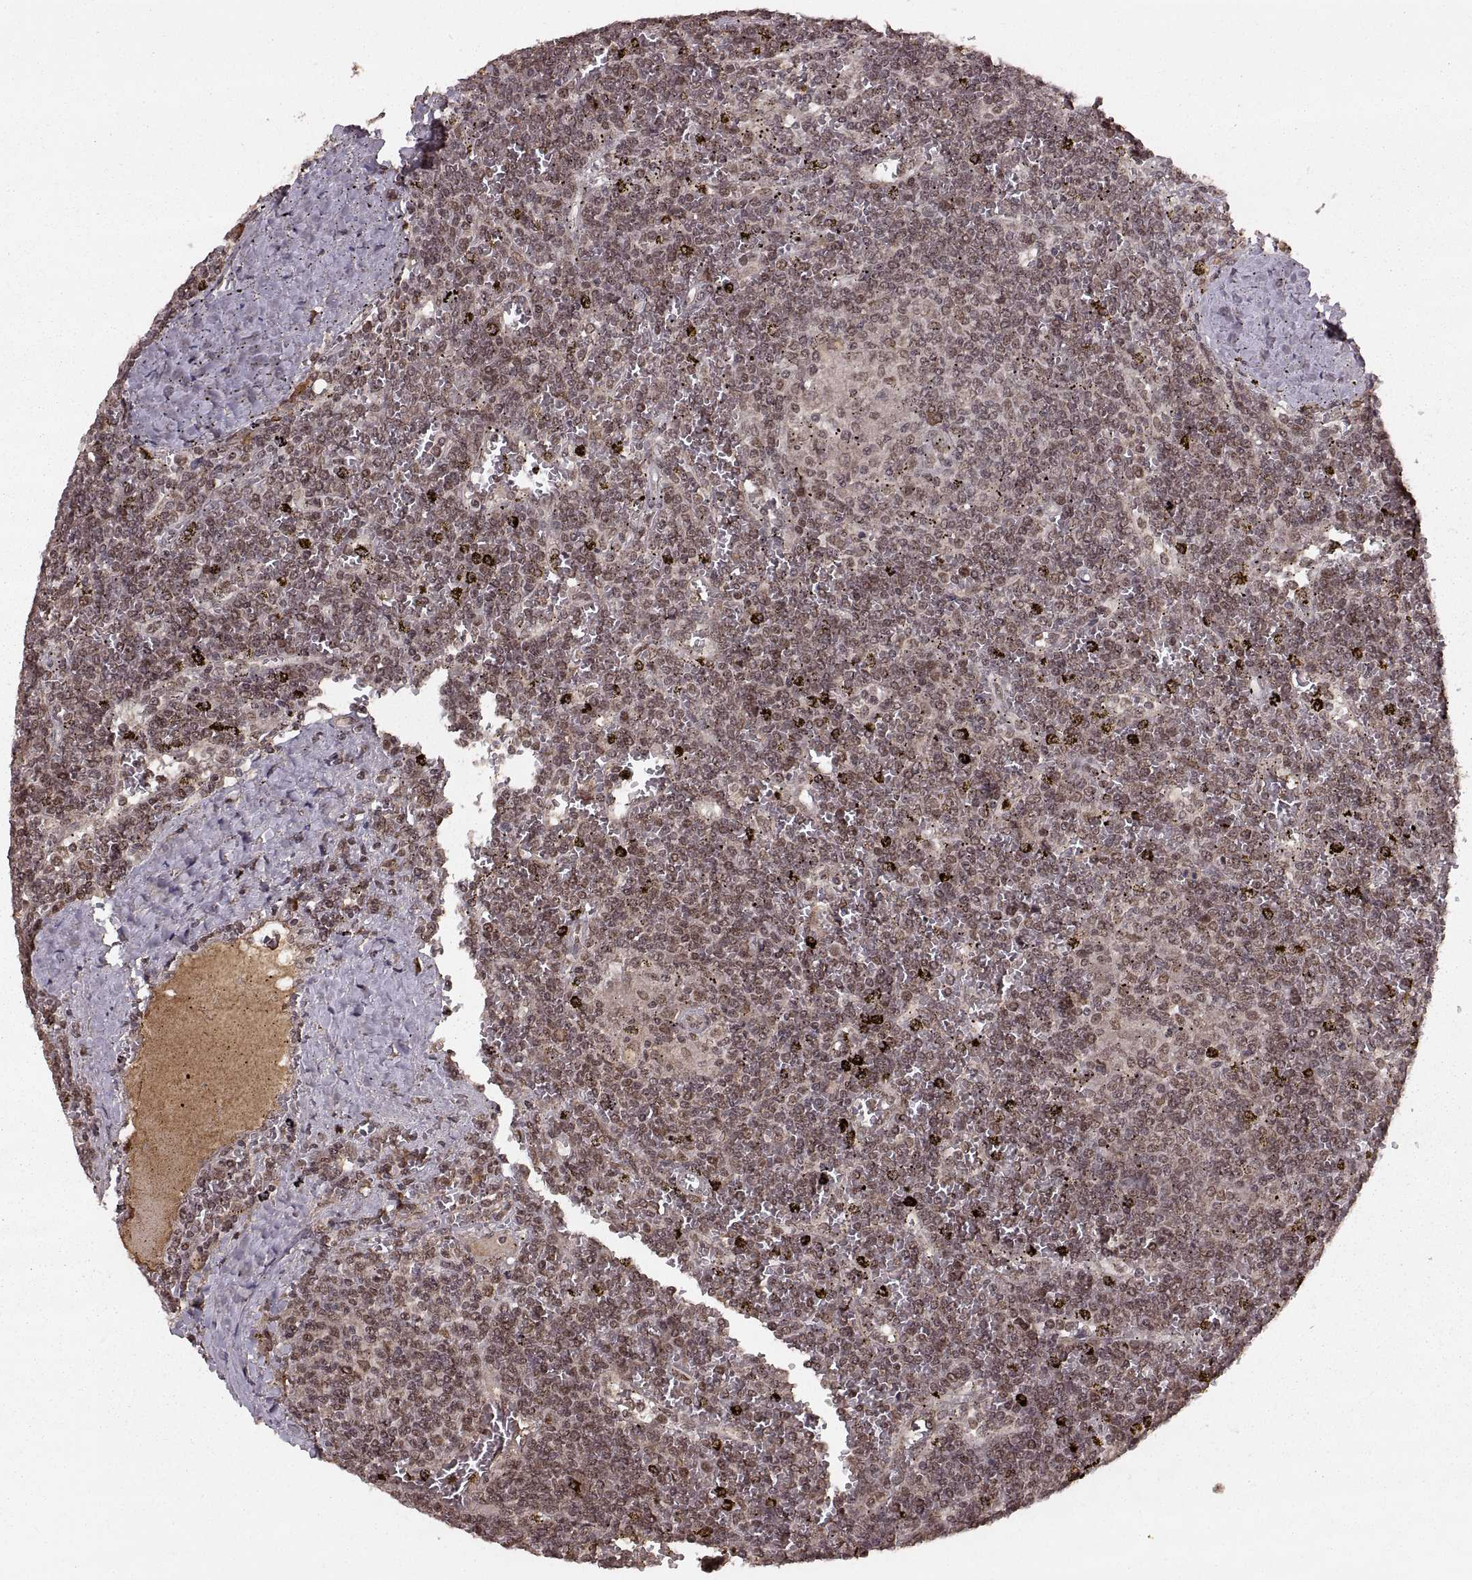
{"staining": {"intensity": "weak", "quantity": ">75%", "location": "nuclear"}, "tissue": "lymphoma", "cell_type": "Tumor cells", "image_type": "cancer", "snomed": [{"axis": "morphology", "description": "Malignant lymphoma, non-Hodgkin's type, Low grade"}, {"axis": "topography", "description": "Spleen"}], "caption": "Human low-grade malignant lymphoma, non-Hodgkin's type stained for a protein (brown) displays weak nuclear positive staining in about >75% of tumor cells.", "gene": "RFT1", "patient": {"sex": "female", "age": 19}}